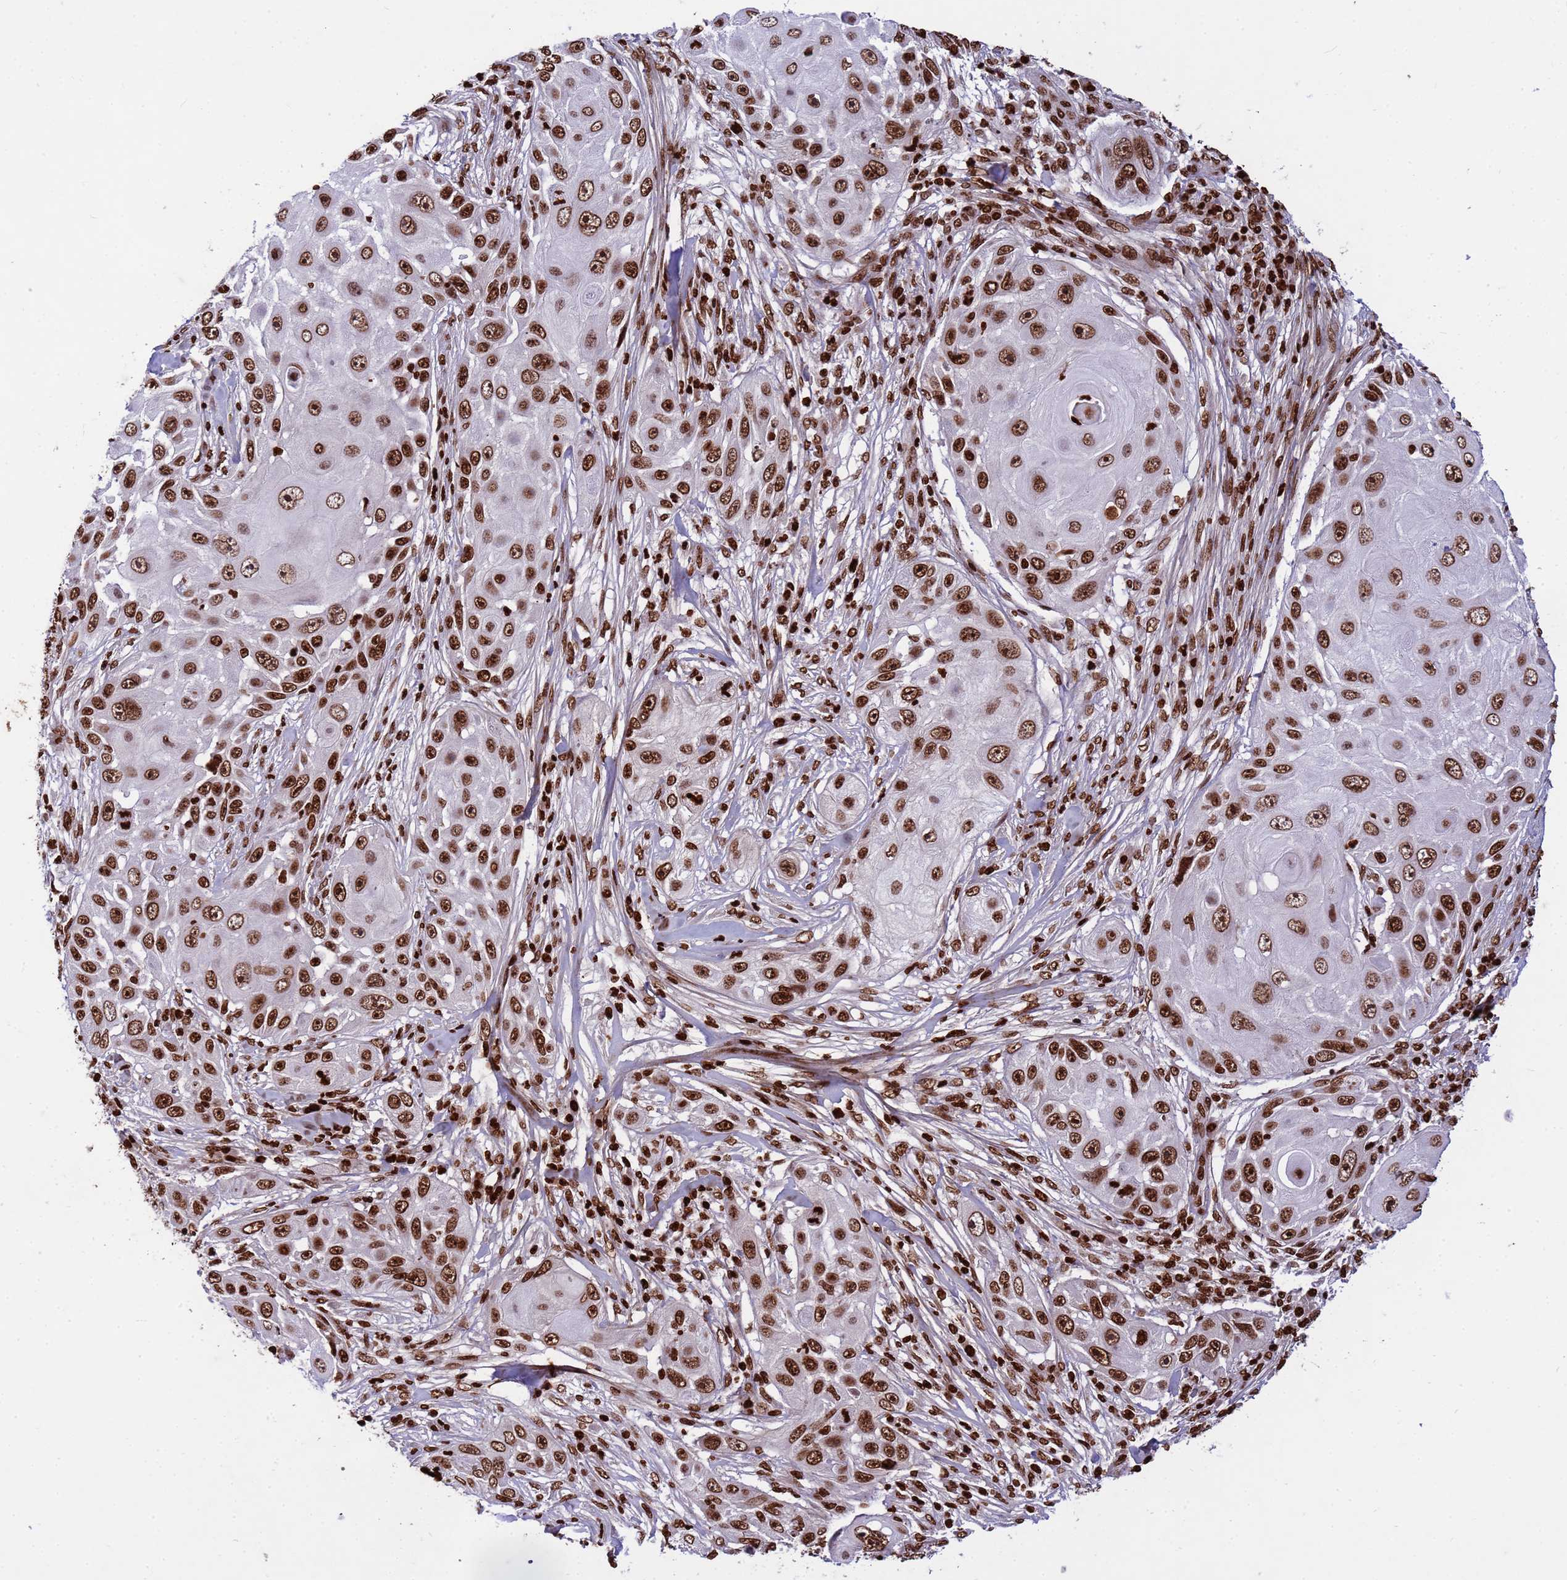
{"staining": {"intensity": "strong", "quantity": ">75%", "location": "nuclear"}, "tissue": "skin cancer", "cell_type": "Tumor cells", "image_type": "cancer", "snomed": [{"axis": "morphology", "description": "Squamous cell carcinoma, NOS"}, {"axis": "topography", "description": "Skin"}], "caption": "An image of skin cancer (squamous cell carcinoma) stained for a protein exhibits strong nuclear brown staining in tumor cells. The staining is performed using DAB brown chromogen to label protein expression. The nuclei are counter-stained blue using hematoxylin.", "gene": "H3-3B", "patient": {"sex": "female", "age": 44}}